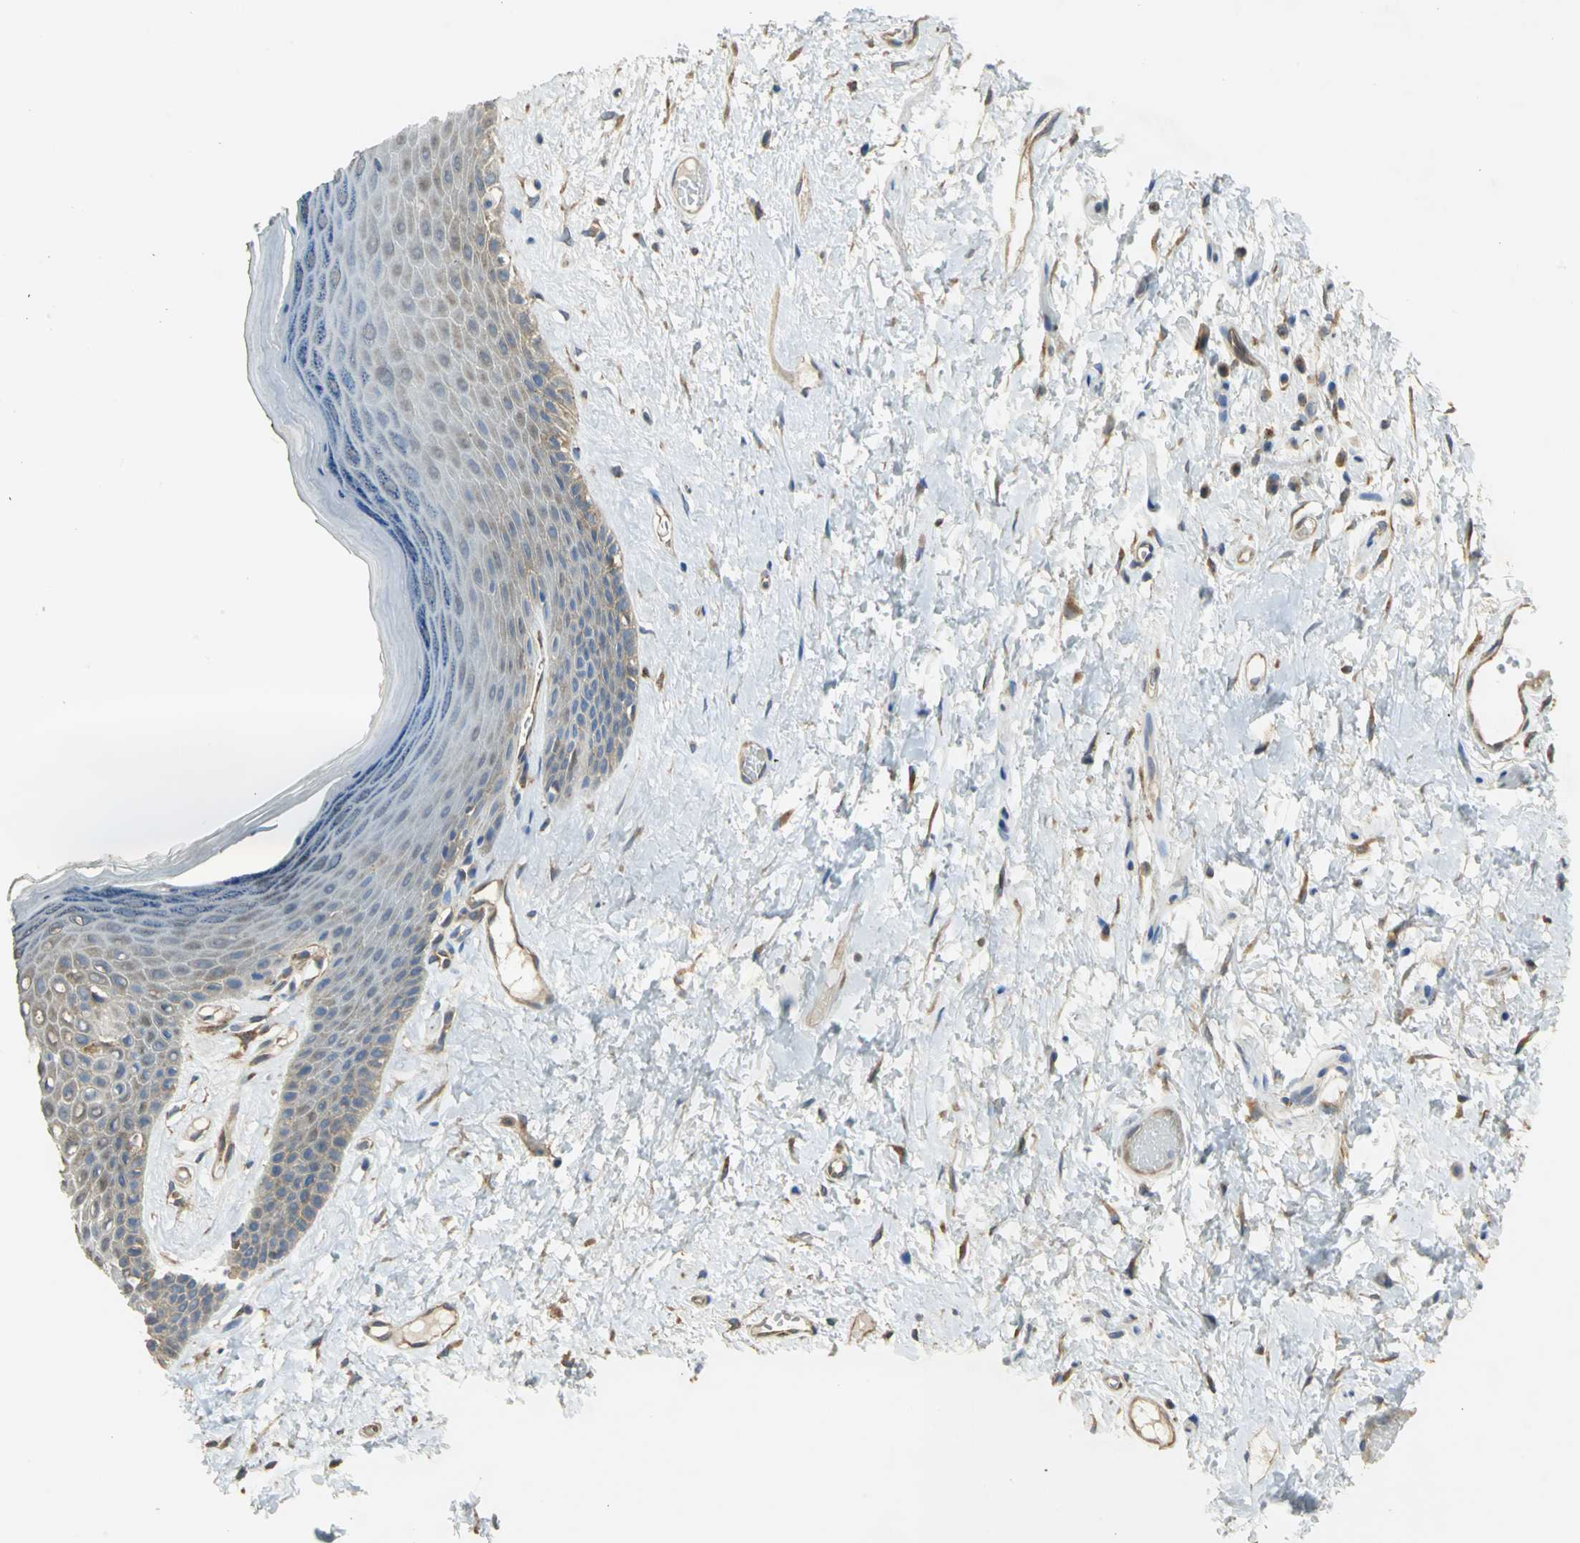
{"staining": {"intensity": "moderate", "quantity": "25%-75%", "location": "cytoplasmic/membranous"}, "tissue": "skin", "cell_type": "Epidermal cells", "image_type": "normal", "snomed": [{"axis": "morphology", "description": "Normal tissue, NOS"}, {"axis": "morphology", "description": "Inflammation, NOS"}, {"axis": "topography", "description": "Vulva"}], "caption": "IHC staining of benign skin, which displays medium levels of moderate cytoplasmic/membranous expression in approximately 25%-75% of epidermal cells indicating moderate cytoplasmic/membranous protein staining. The staining was performed using DAB (3,3'-diaminobenzidine) (brown) for protein detection and nuclei were counterstained in hematoxylin (blue).", "gene": "DIAPH2", "patient": {"sex": "female", "age": 84}}